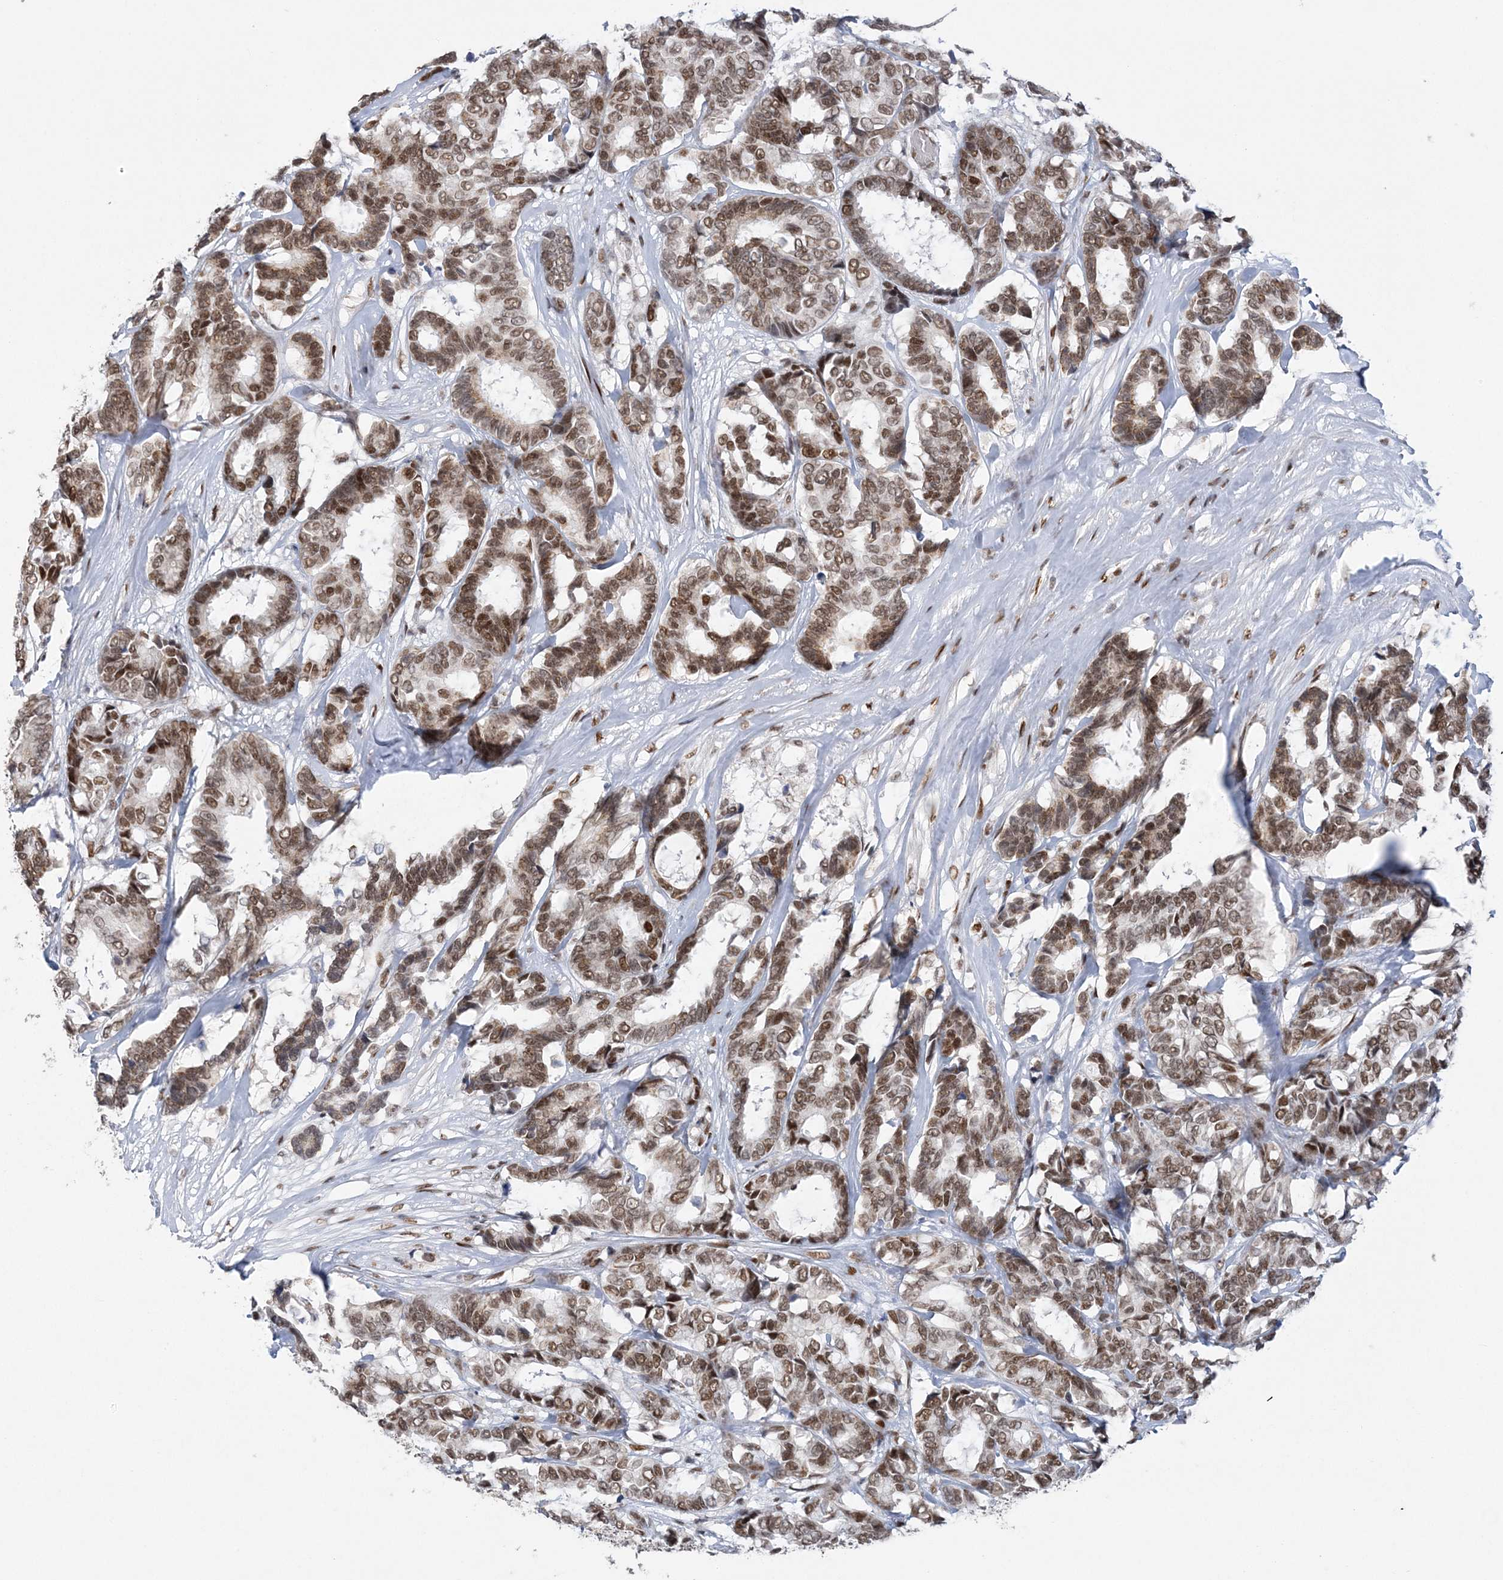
{"staining": {"intensity": "moderate", "quantity": ">75%", "location": "cytoplasmic/membranous,nuclear"}, "tissue": "breast cancer", "cell_type": "Tumor cells", "image_type": "cancer", "snomed": [{"axis": "morphology", "description": "Duct carcinoma"}, {"axis": "topography", "description": "Breast"}], "caption": "Brown immunohistochemical staining in infiltrating ductal carcinoma (breast) exhibits moderate cytoplasmic/membranous and nuclear expression in about >75% of tumor cells. (DAB IHC, brown staining for protein, blue staining for nuclei).", "gene": "ZBTB7A", "patient": {"sex": "female", "age": 87}}